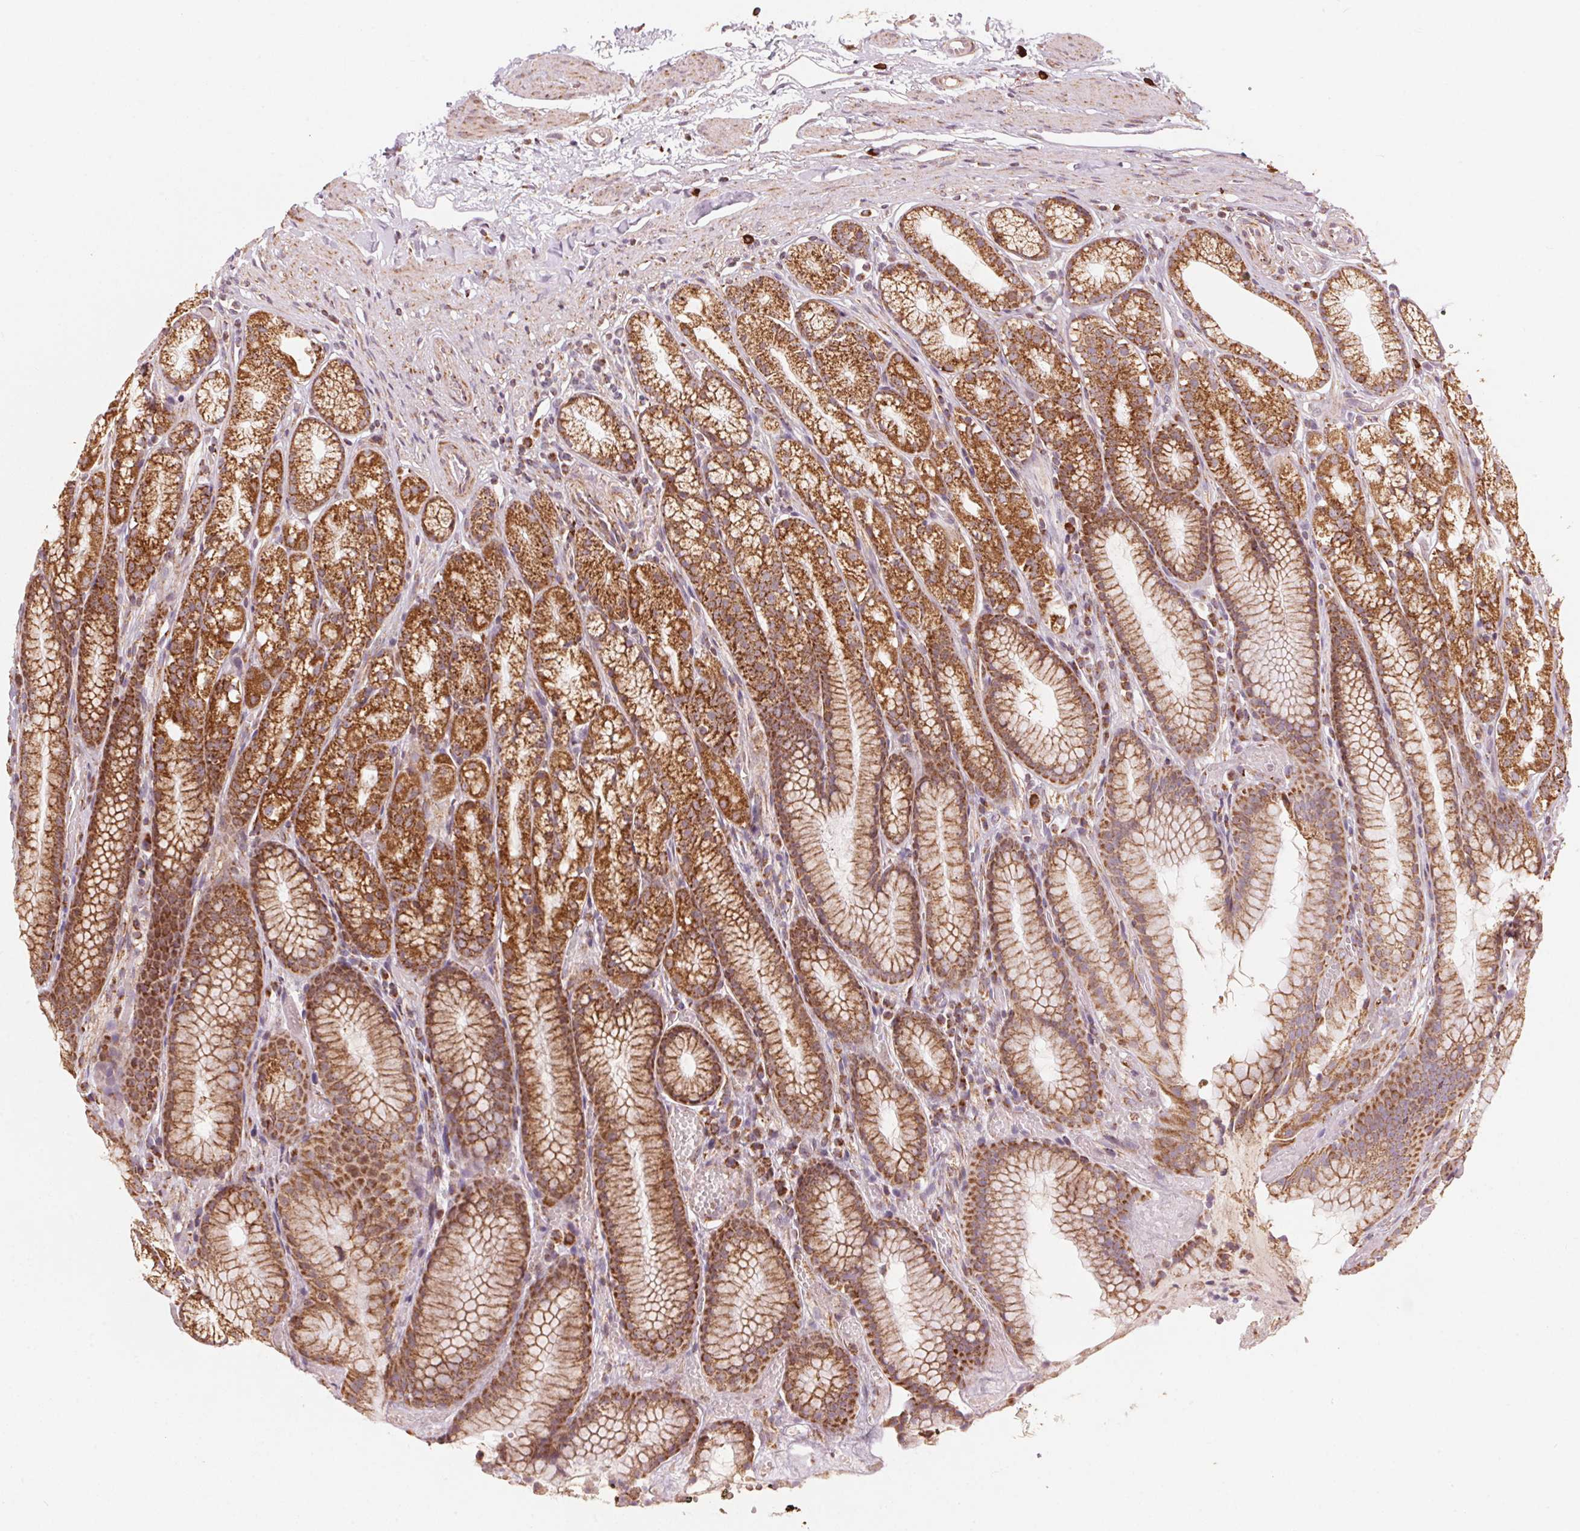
{"staining": {"intensity": "strong", "quantity": ">75%", "location": "cytoplasmic/membranous"}, "tissue": "stomach", "cell_type": "Glandular cells", "image_type": "normal", "snomed": [{"axis": "morphology", "description": "Normal tissue, NOS"}, {"axis": "topography", "description": "Stomach"}], "caption": "Approximately >75% of glandular cells in unremarkable stomach exhibit strong cytoplasmic/membranous protein staining as visualized by brown immunohistochemical staining.", "gene": "TOMM70", "patient": {"sex": "male", "age": 70}}